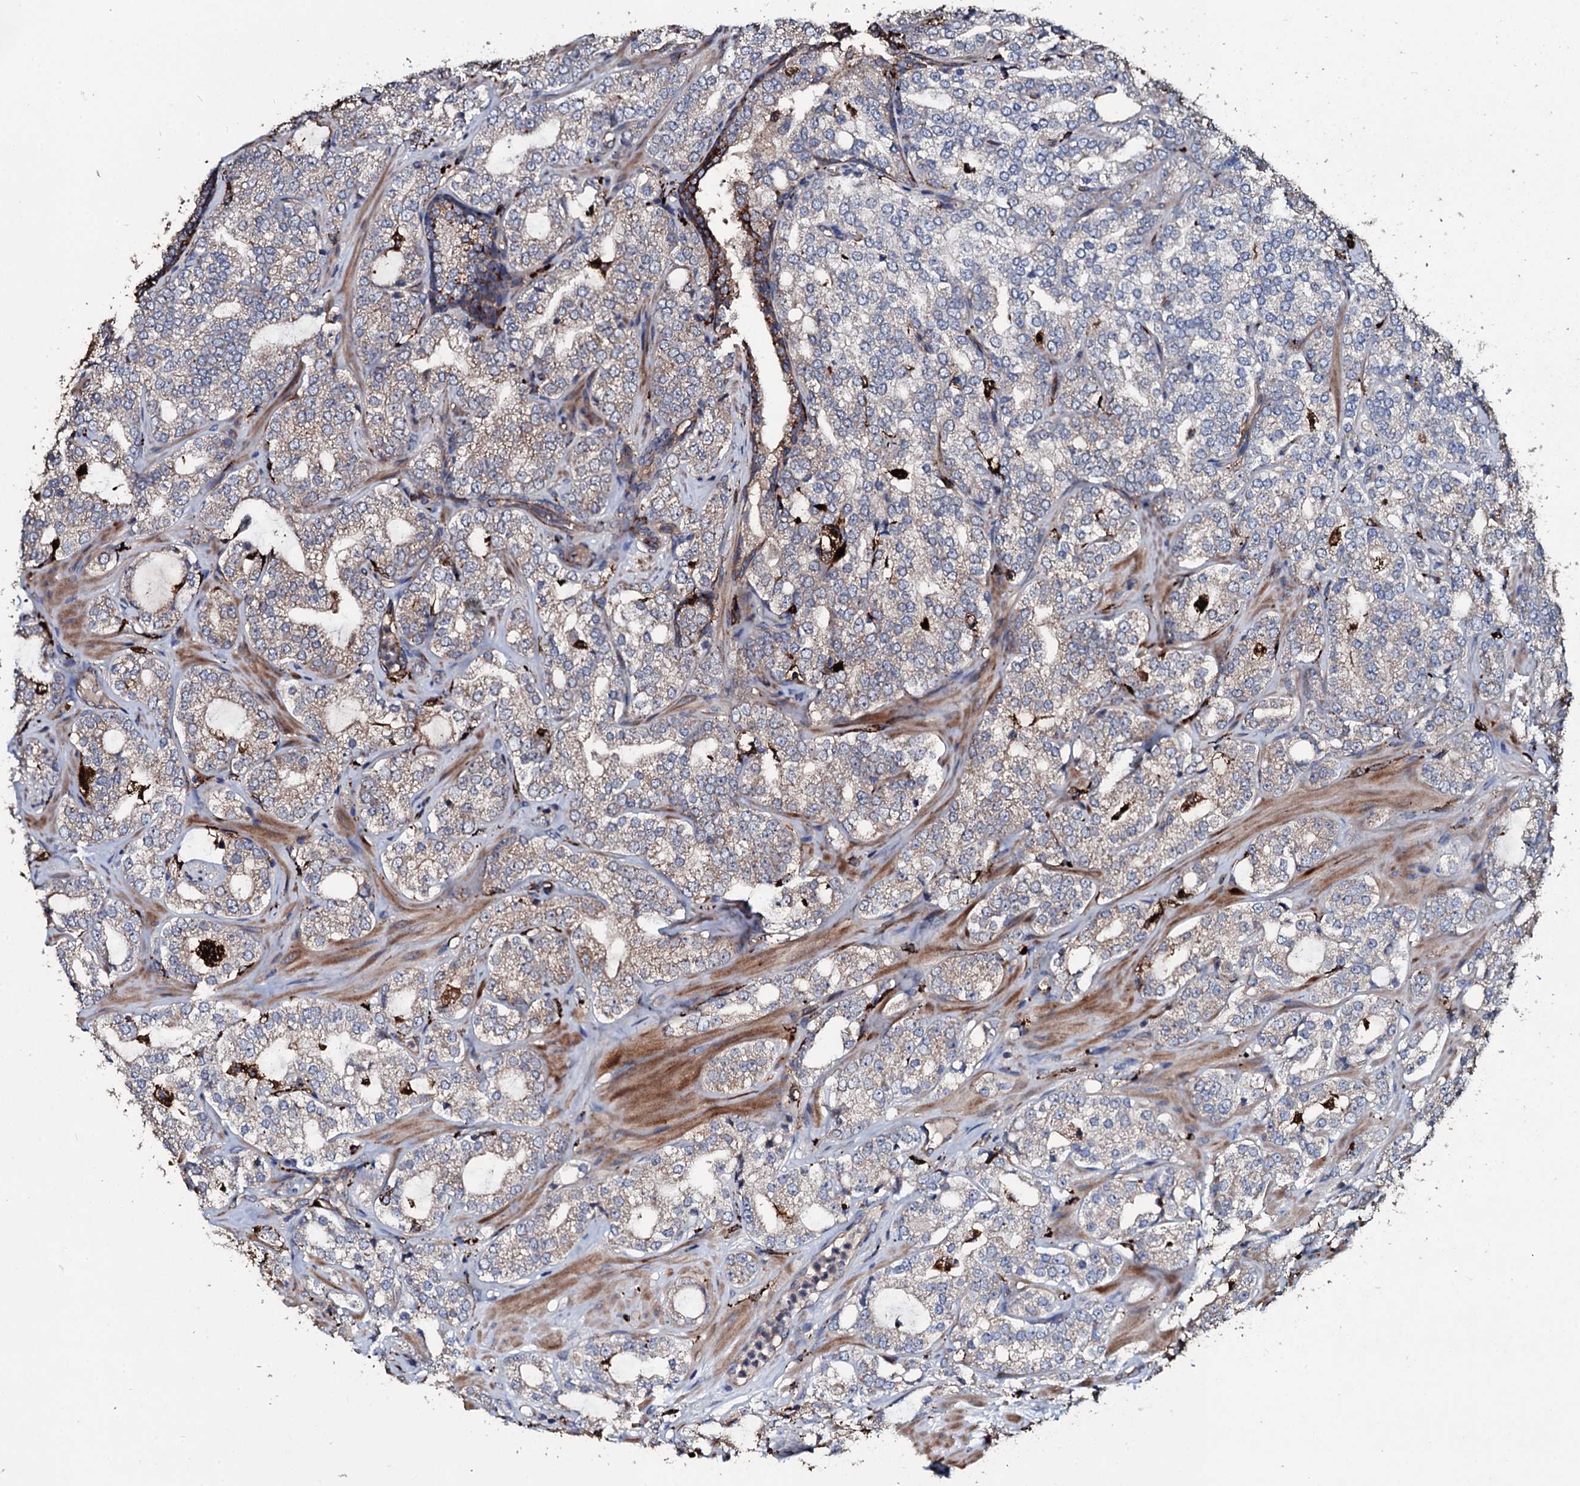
{"staining": {"intensity": "weak", "quantity": "25%-75%", "location": "cytoplasmic/membranous"}, "tissue": "prostate cancer", "cell_type": "Tumor cells", "image_type": "cancer", "snomed": [{"axis": "morphology", "description": "Adenocarcinoma, High grade"}, {"axis": "topography", "description": "Prostate"}], "caption": "Immunohistochemical staining of human prostate high-grade adenocarcinoma exhibits low levels of weak cytoplasmic/membranous protein positivity in about 25%-75% of tumor cells.", "gene": "TPGS2", "patient": {"sex": "male", "age": 64}}